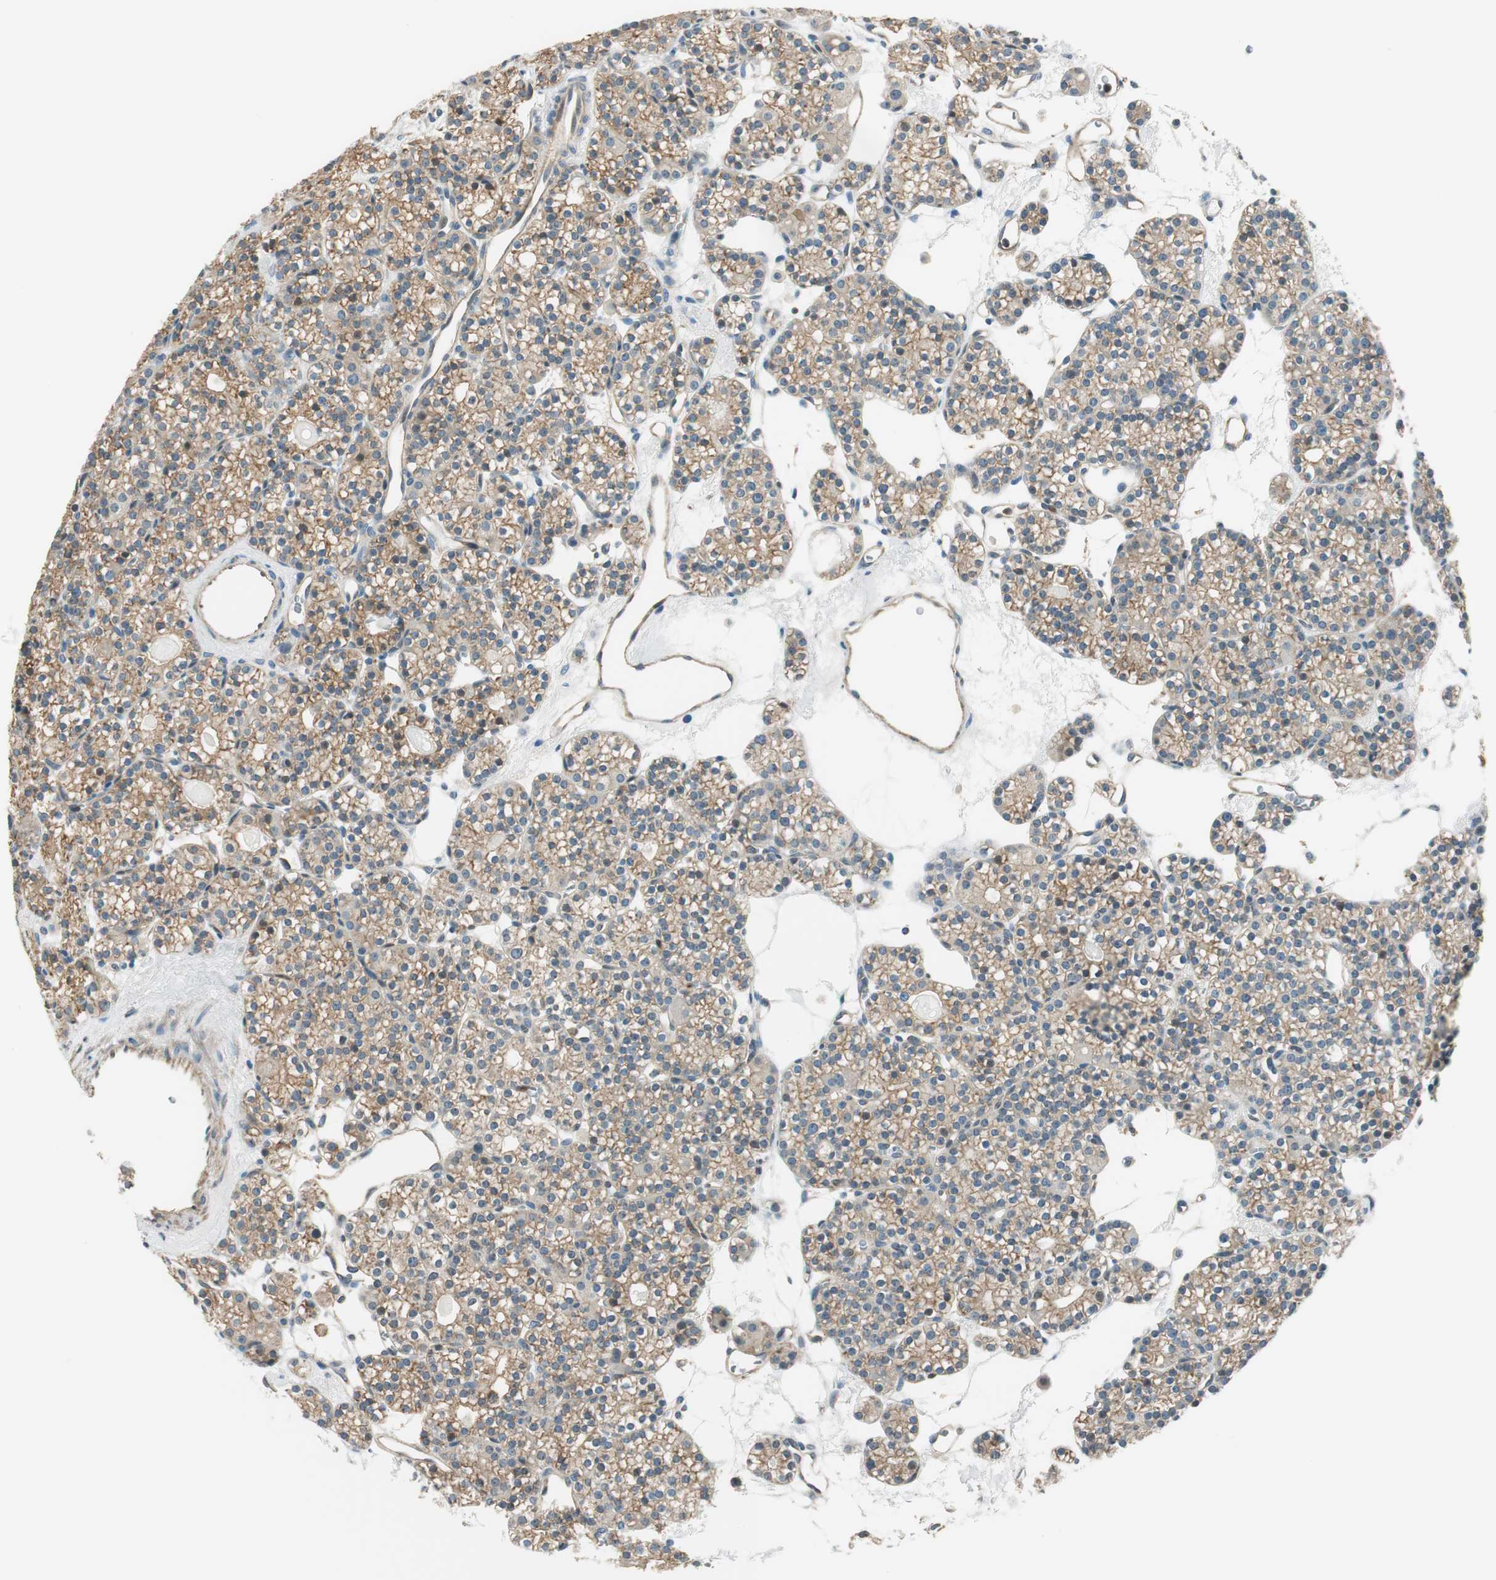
{"staining": {"intensity": "moderate", "quantity": ">75%", "location": "cytoplasmic/membranous"}, "tissue": "parathyroid gland", "cell_type": "Glandular cells", "image_type": "normal", "snomed": [{"axis": "morphology", "description": "Normal tissue, NOS"}, {"axis": "topography", "description": "Parathyroid gland"}], "caption": "Glandular cells exhibit moderate cytoplasmic/membranous staining in approximately >75% of cells in normal parathyroid gland.", "gene": "PI4K2B", "patient": {"sex": "female", "age": 64}}